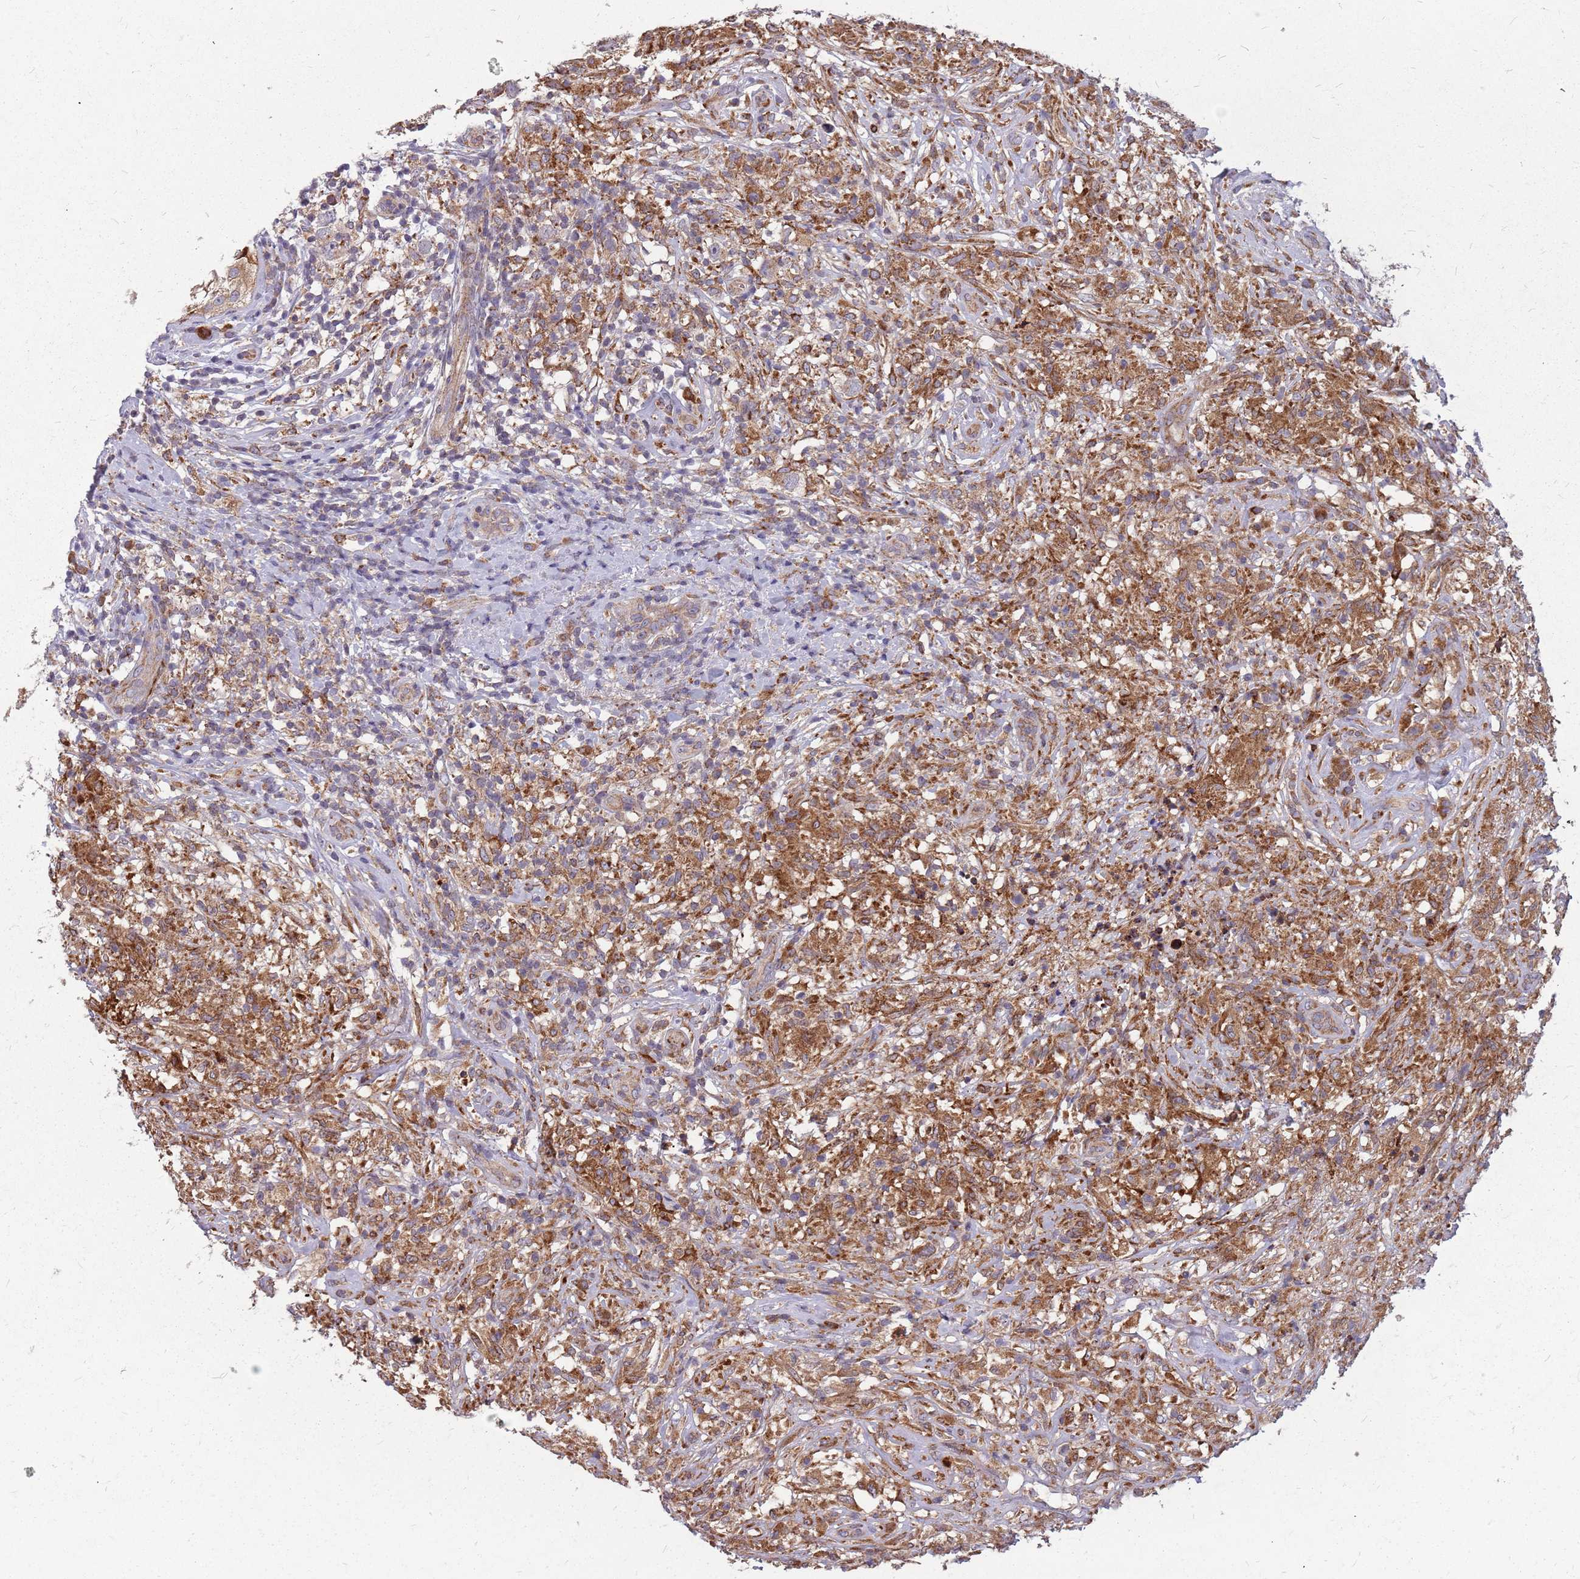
{"staining": {"intensity": "moderate", "quantity": ">75%", "location": "cytoplasmic/membranous"}, "tissue": "testis cancer", "cell_type": "Tumor cells", "image_type": "cancer", "snomed": [{"axis": "morphology", "description": "Seminoma, NOS"}, {"axis": "topography", "description": "Testis"}], "caption": "Moderate cytoplasmic/membranous staining for a protein is present in about >75% of tumor cells of testis seminoma using IHC.", "gene": "NME4", "patient": {"sex": "male", "age": 49}}